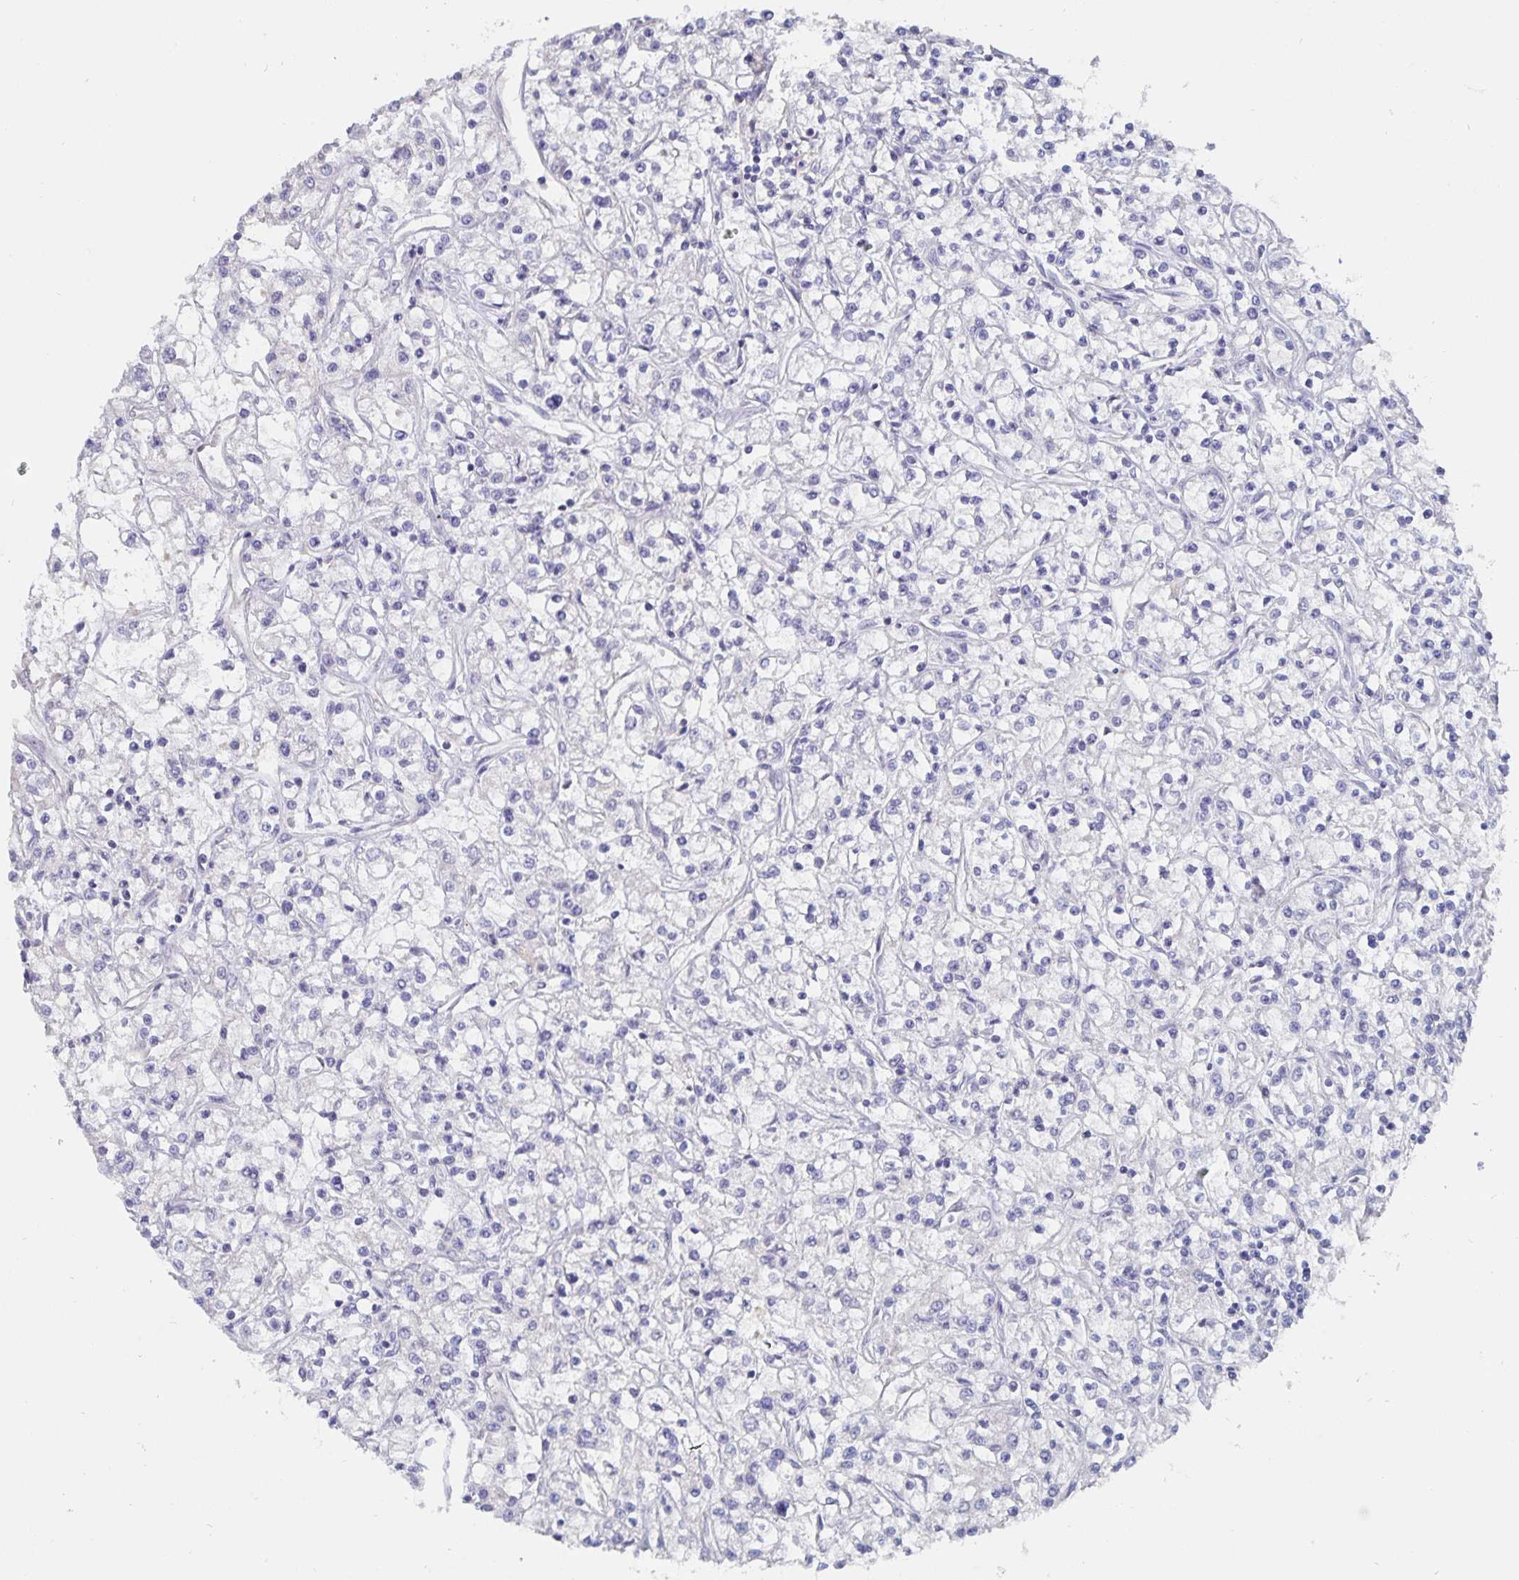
{"staining": {"intensity": "negative", "quantity": "none", "location": "none"}, "tissue": "renal cancer", "cell_type": "Tumor cells", "image_type": "cancer", "snomed": [{"axis": "morphology", "description": "Adenocarcinoma, NOS"}, {"axis": "topography", "description": "Kidney"}], "caption": "IHC histopathology image of neoplastic tissue: renal cancer stained with DAB (3,3'-diaminobenzidine) displays no significant protein positivity in tumor cells. The staining is performed using DAB (3,3'-diaminobenzidine) brown chromogen with nuclei counter-stained in using hematoxylin.", "gene": "CFAP69", "patient": {"sex": "female", "age": 59}}